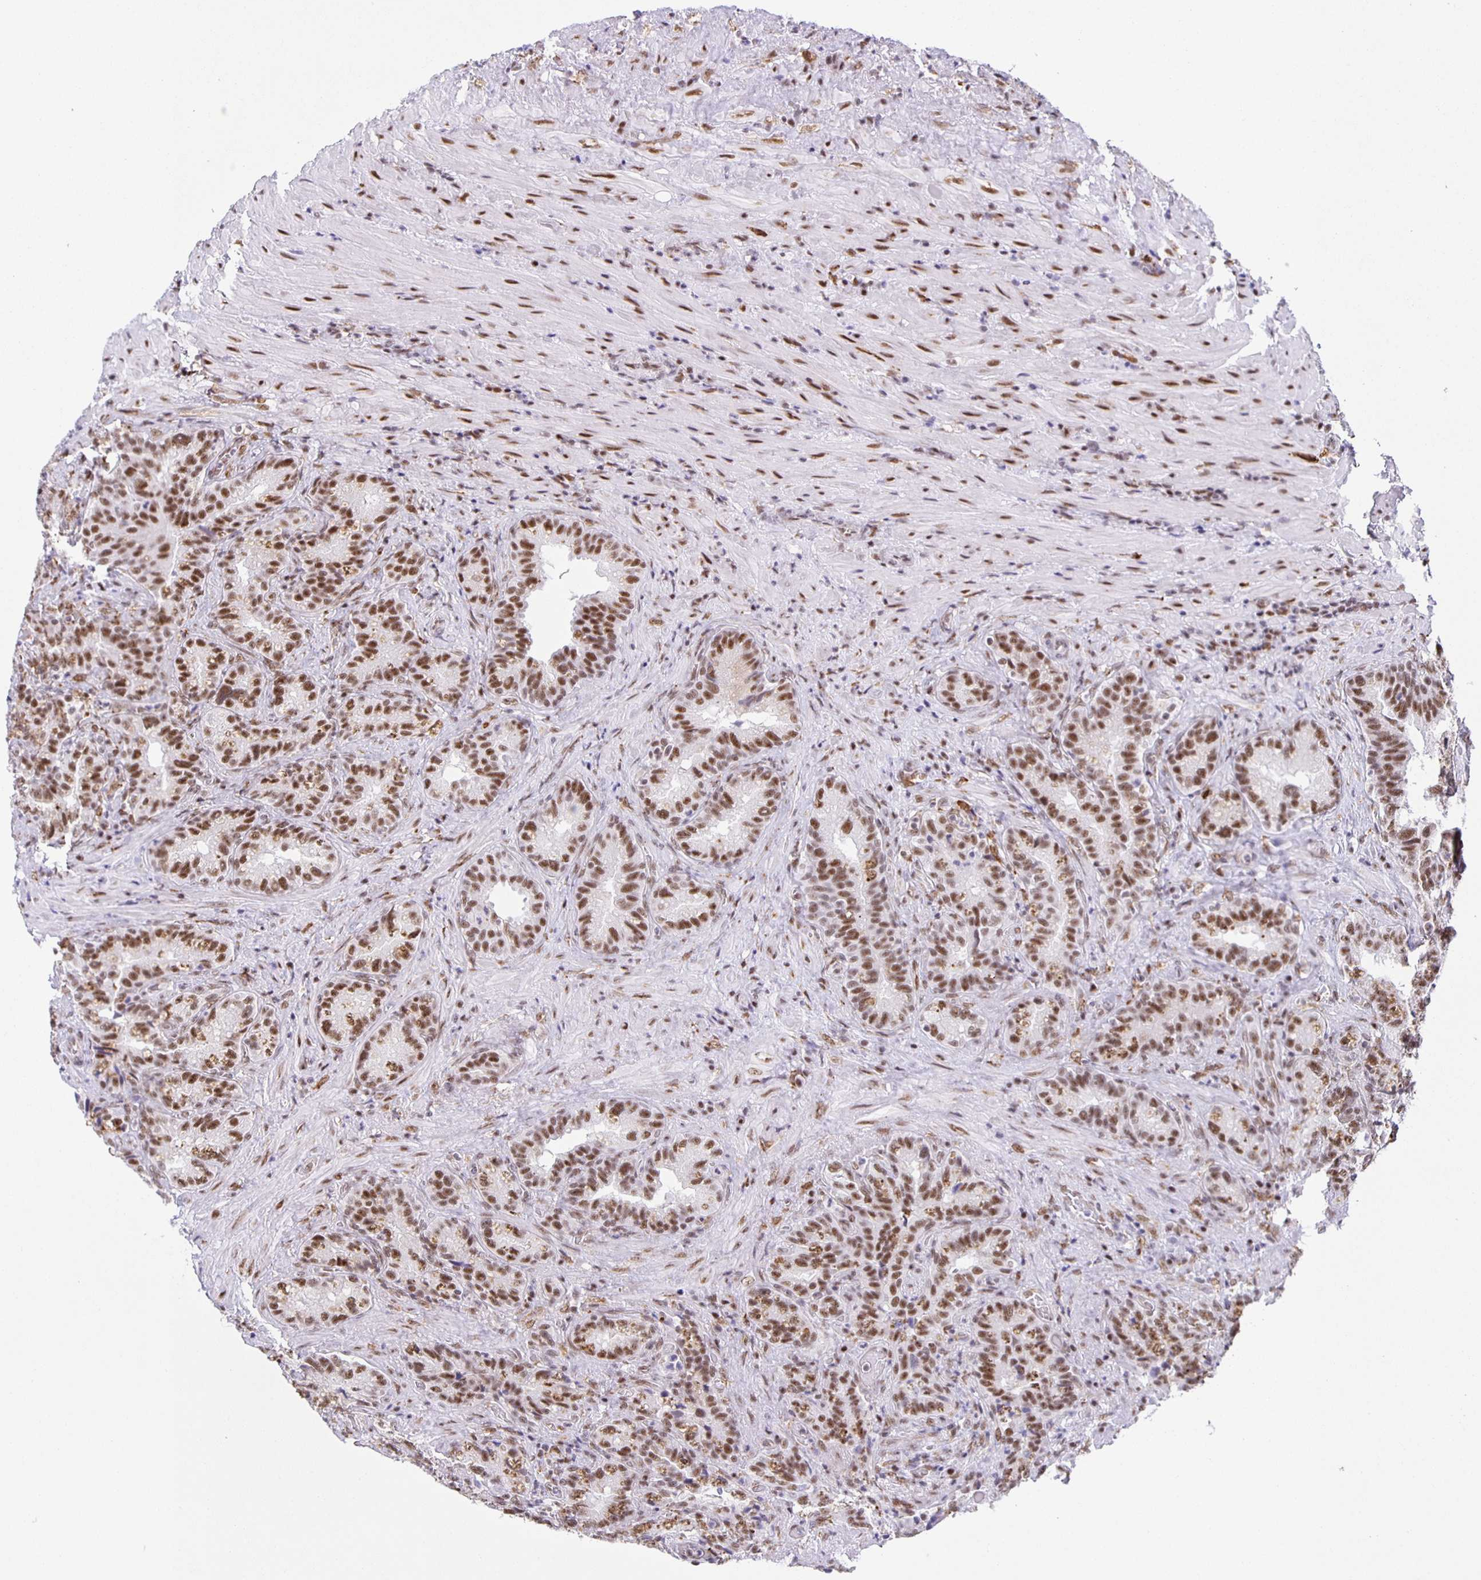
{"staining": {"intensity": "moderate", "quantity": ">75%", "location": "nuclear"}, "tissue": "seminal vesicle", "cell_type": "Glandular cells", "image_type": "normal", "snomed": [{"axis": "morphology", "description": "Normal tissue, NOS"}, {"axis": "topography", "description": "Seminal veicle"}], "caption": "Immunohistochemical staining of unremarkable human seminal vesicle displays moderate nuclear protein staining in about >75% of glandular cells.", "gene": "ZRANB2", "patient": {"sex": "male", "age": 68}}